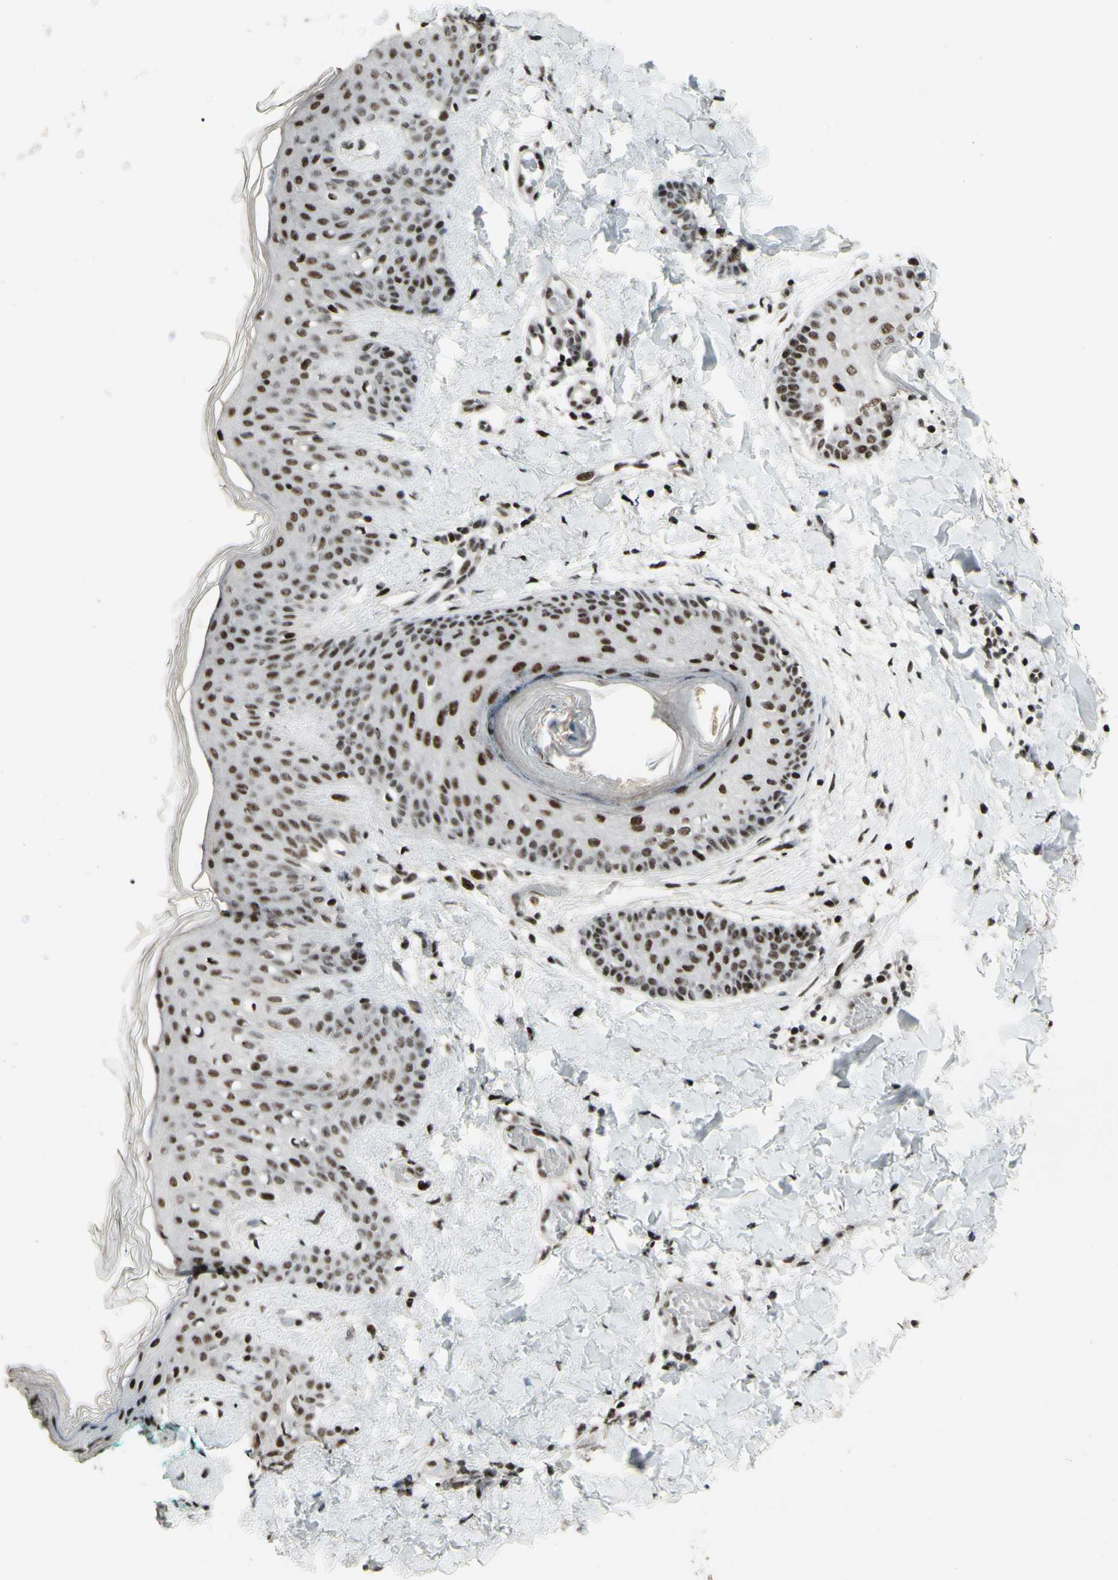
{"staining": {"intensity": "strong", "quantity": ">75%", "location": "nuclear"}, "tissue": "skin", "cell_type": "Fibroblasts", "image_type": "normal", "snomed": [{"axis": "morphology", "description": "Normal tissue, NOS"}, {"axis": "topography", "description": "Skin"}], "caption": "Unremarkable skin reveals strong nuclear staining in about >75% of fibroblasts (DAB (3,3'-diaminobenzidine) IHC, brown staining for protein, blue staining for nuclei)..", "gene": "SUPT6H", "patient": {"sex": "male", "age": 16}}